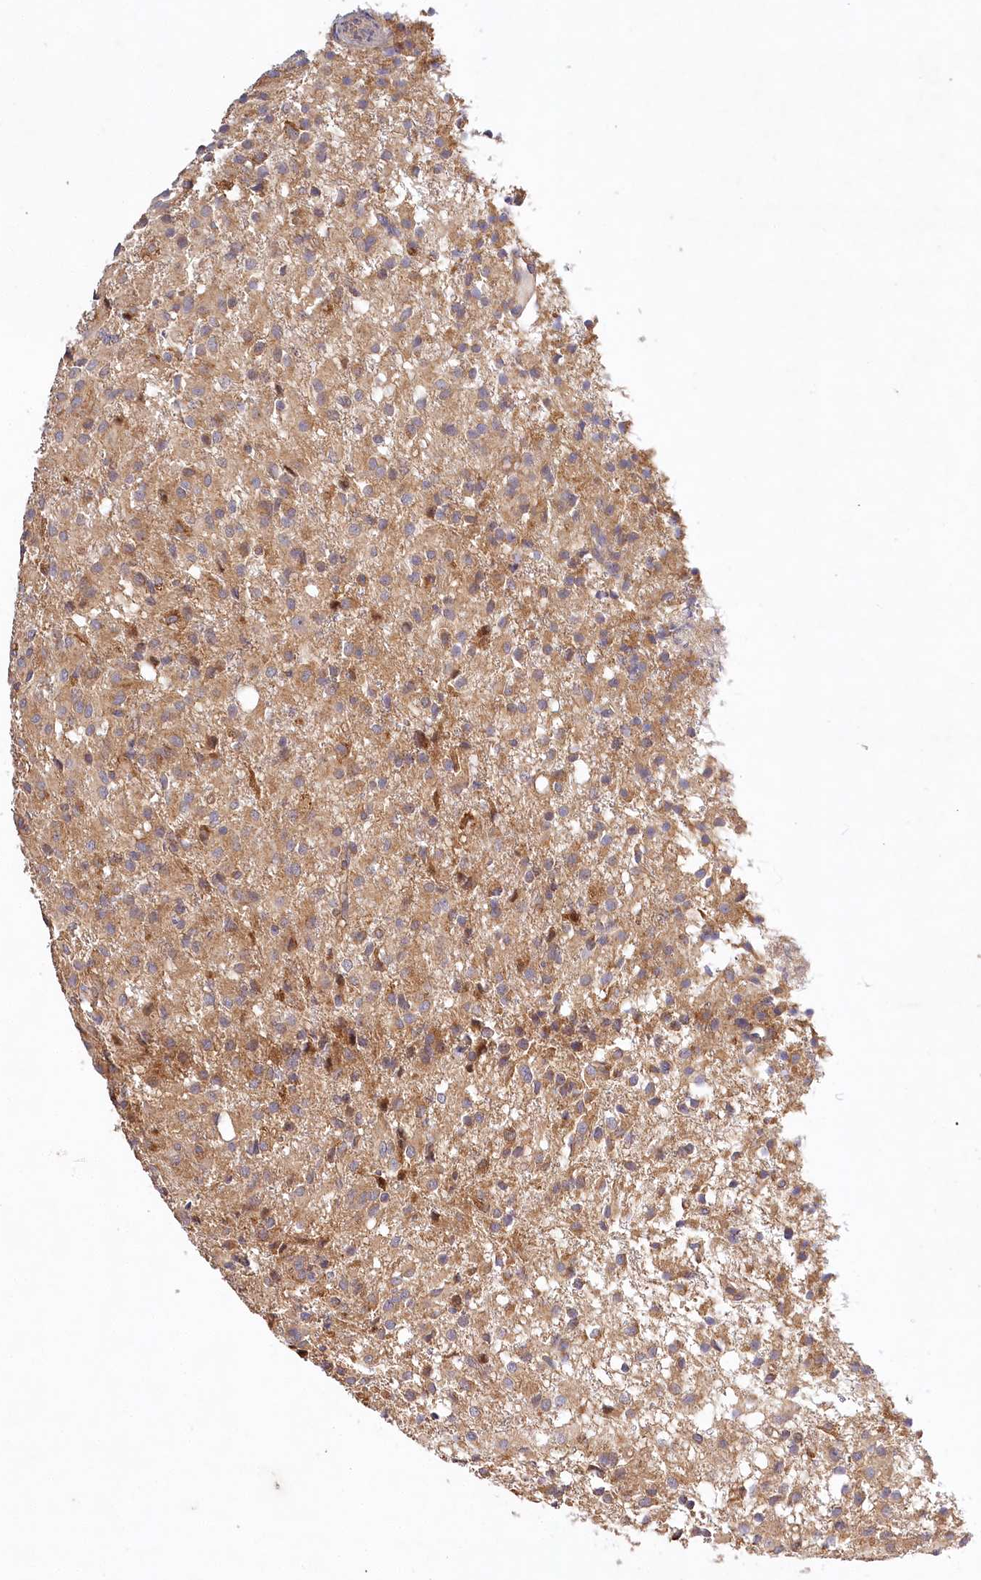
{"staining": {"intensity": "moderate", "quantity": "25%-75%", "location": "cytoplasmic/membranous"}, "tissue": "glioma", "cell_type": "Tumor cells", "image_type": "cancer", "snomed": [{"axis": "morphology", "description": "Glioma, malignant, High grade"}, {"axis": "topography", "description": "Brain"}], "caption": "Tumor cells show medium levels of moderate cytoplasmic/membranous expression in approximately 25%-75% of cells in human high-grade glioma (malignant).", "gene": "LSS", "patient": {"sex": "female", "age": 59}}